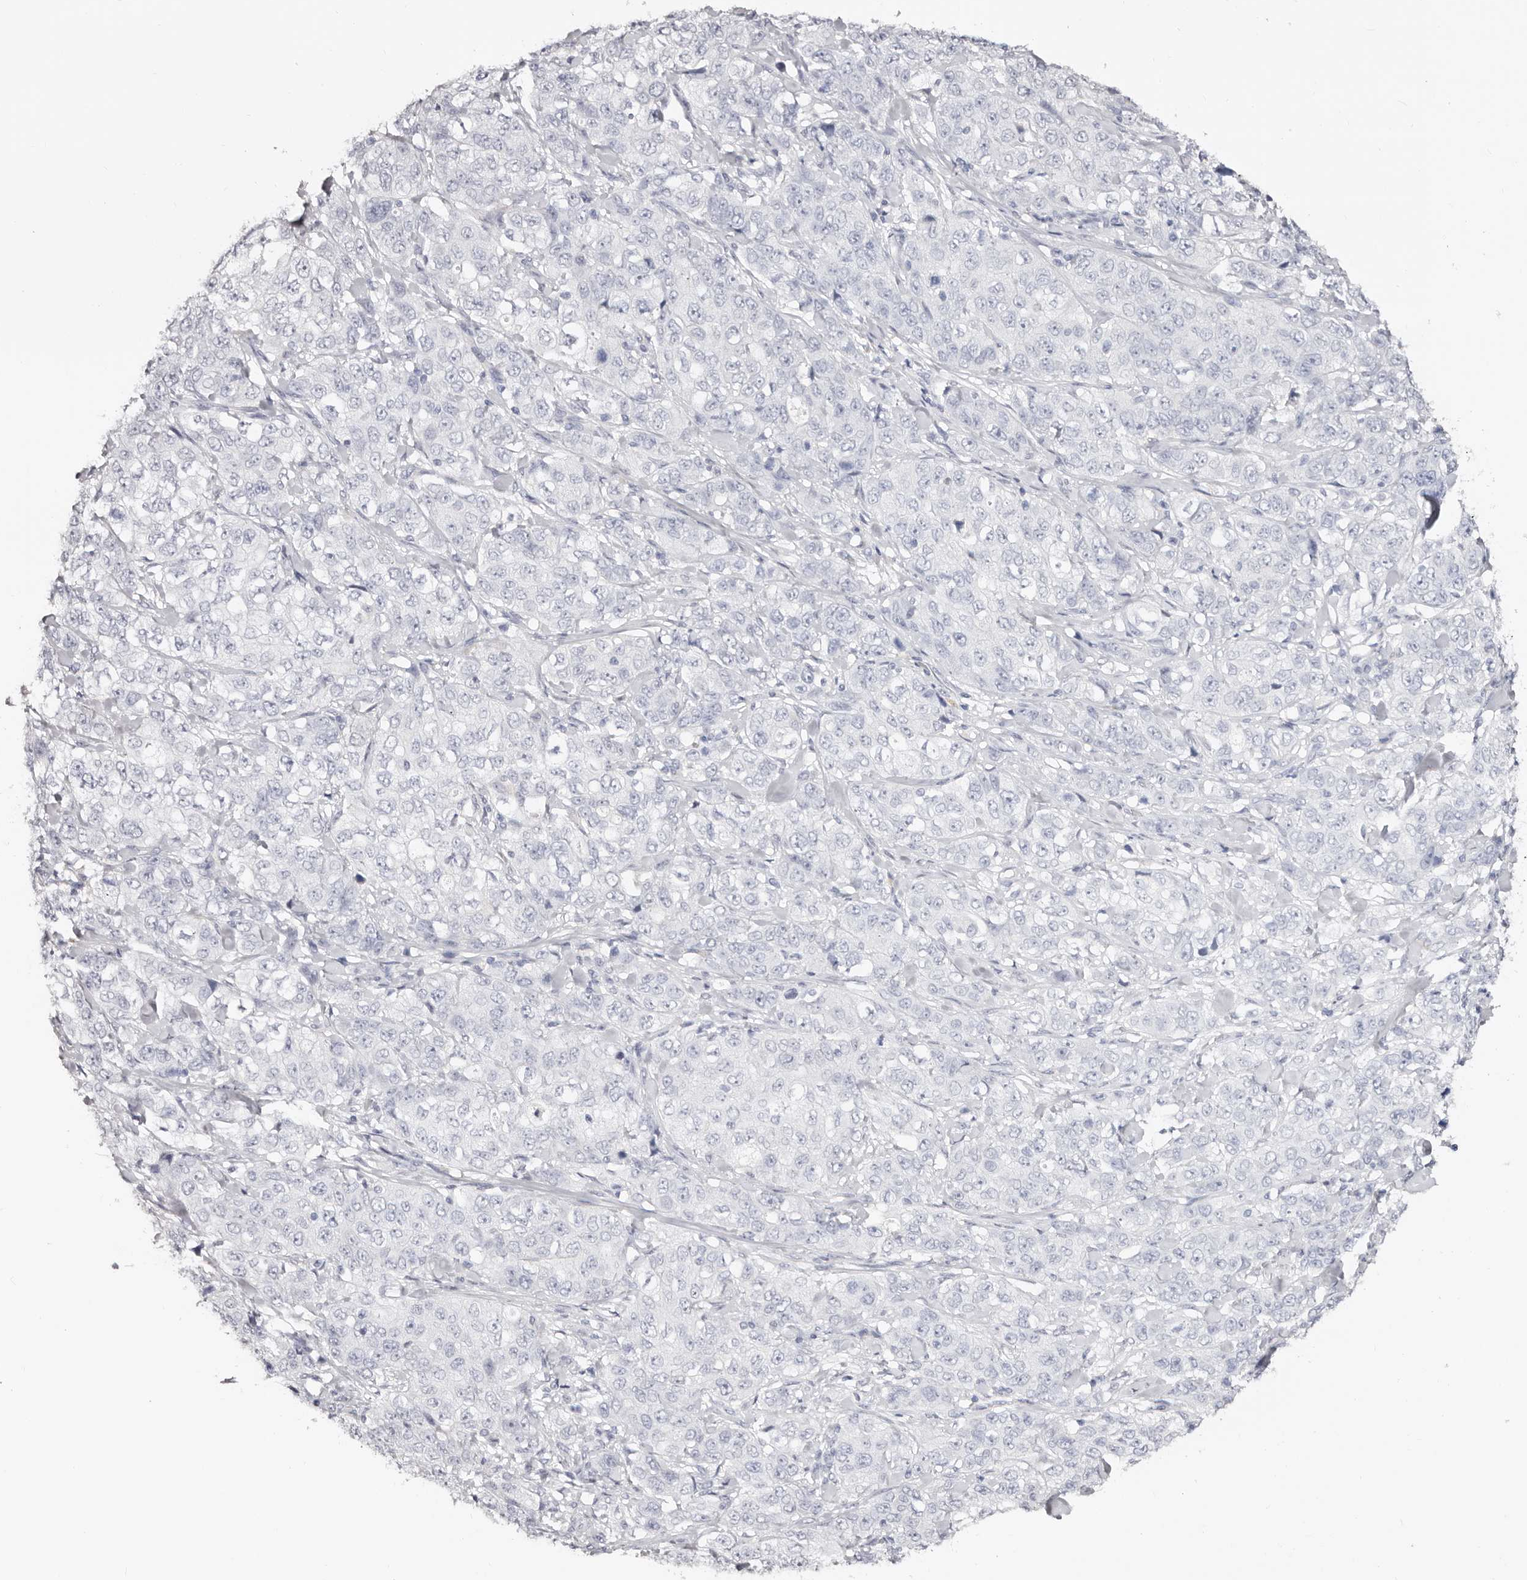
{"staining": {"intensity": "negative", "quantity": "none", "location": "none"}, "tissue": "stomach cancer", "cell_type": "Tumor cells", "image_type": "cancer", "snomed": [{"axis": "morphology", "description": "Adenocarcinoma, NOS"}, {"axis": "topography", "description": "Stomach"}], "caption": "Photomicrograph shows no significant protein positivity in tumor cells of adenocarcinoma (stomach).", "gene": "AKNAD1", "patient": {"sex": "male", "age": 48}}